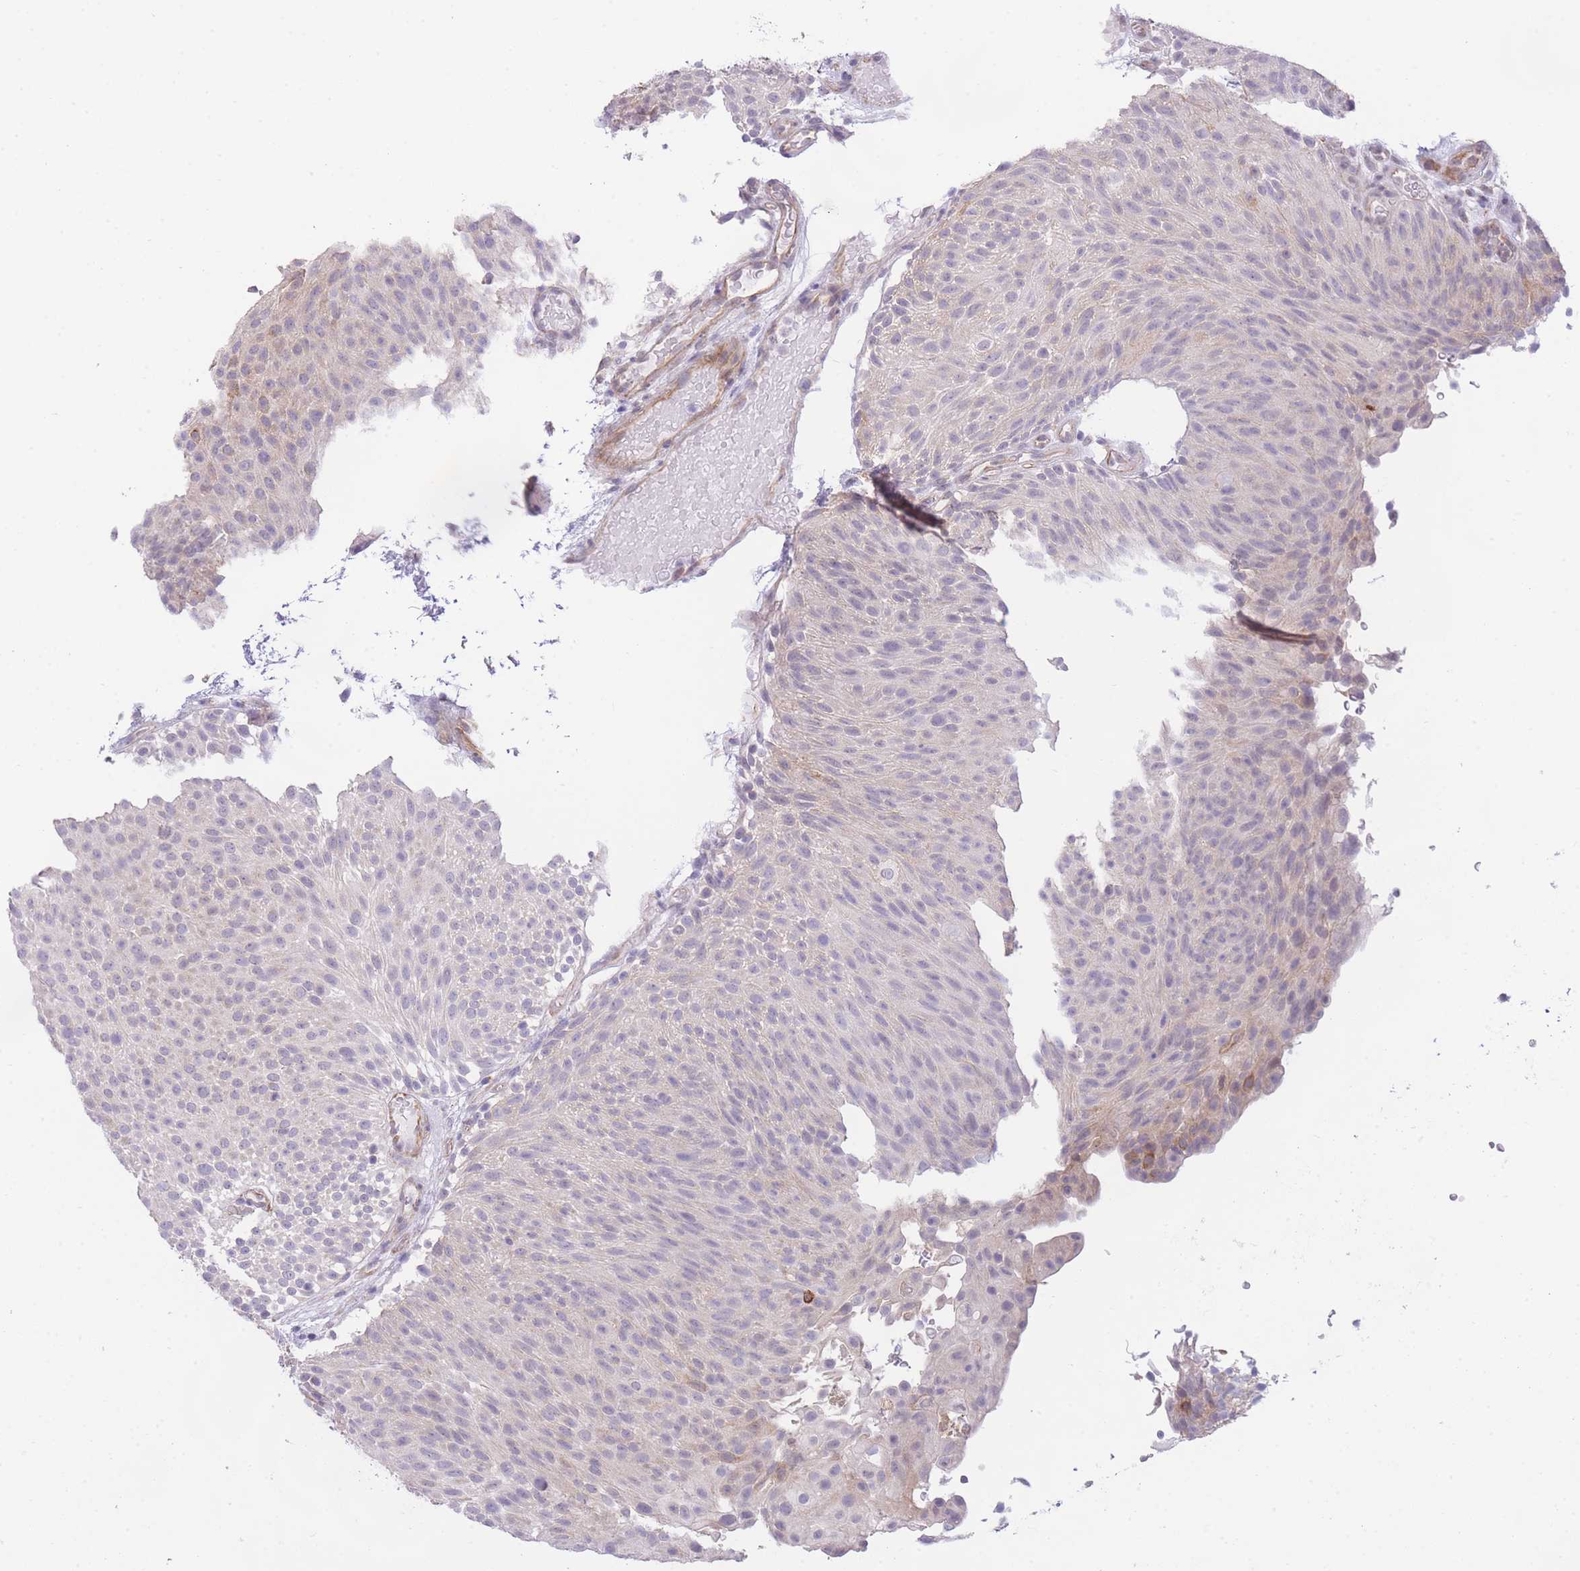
{"staining": {"intensity": "weak", "quantity": "<25%", "location": "cytoplasmic/membranous"}, "tissue": "urothelial cancer", "cell_type": "Tumor cells", "image_type": "cancer", "snomed": [{"axis": "morphology", "description": "Urothelial carcinoma, Low grade"}, {"axis": "topography", "description": "Urinary bladder"}], "caption": "Immunohistochemistry micrograph of neoplastic tissue: human urothelial carcinoma (low-grade) stained with DAB demonstrates no significant protein staining in tumor cells.", "gene": "CTBP1", "patient": {"sex": "male", "age": 78}}